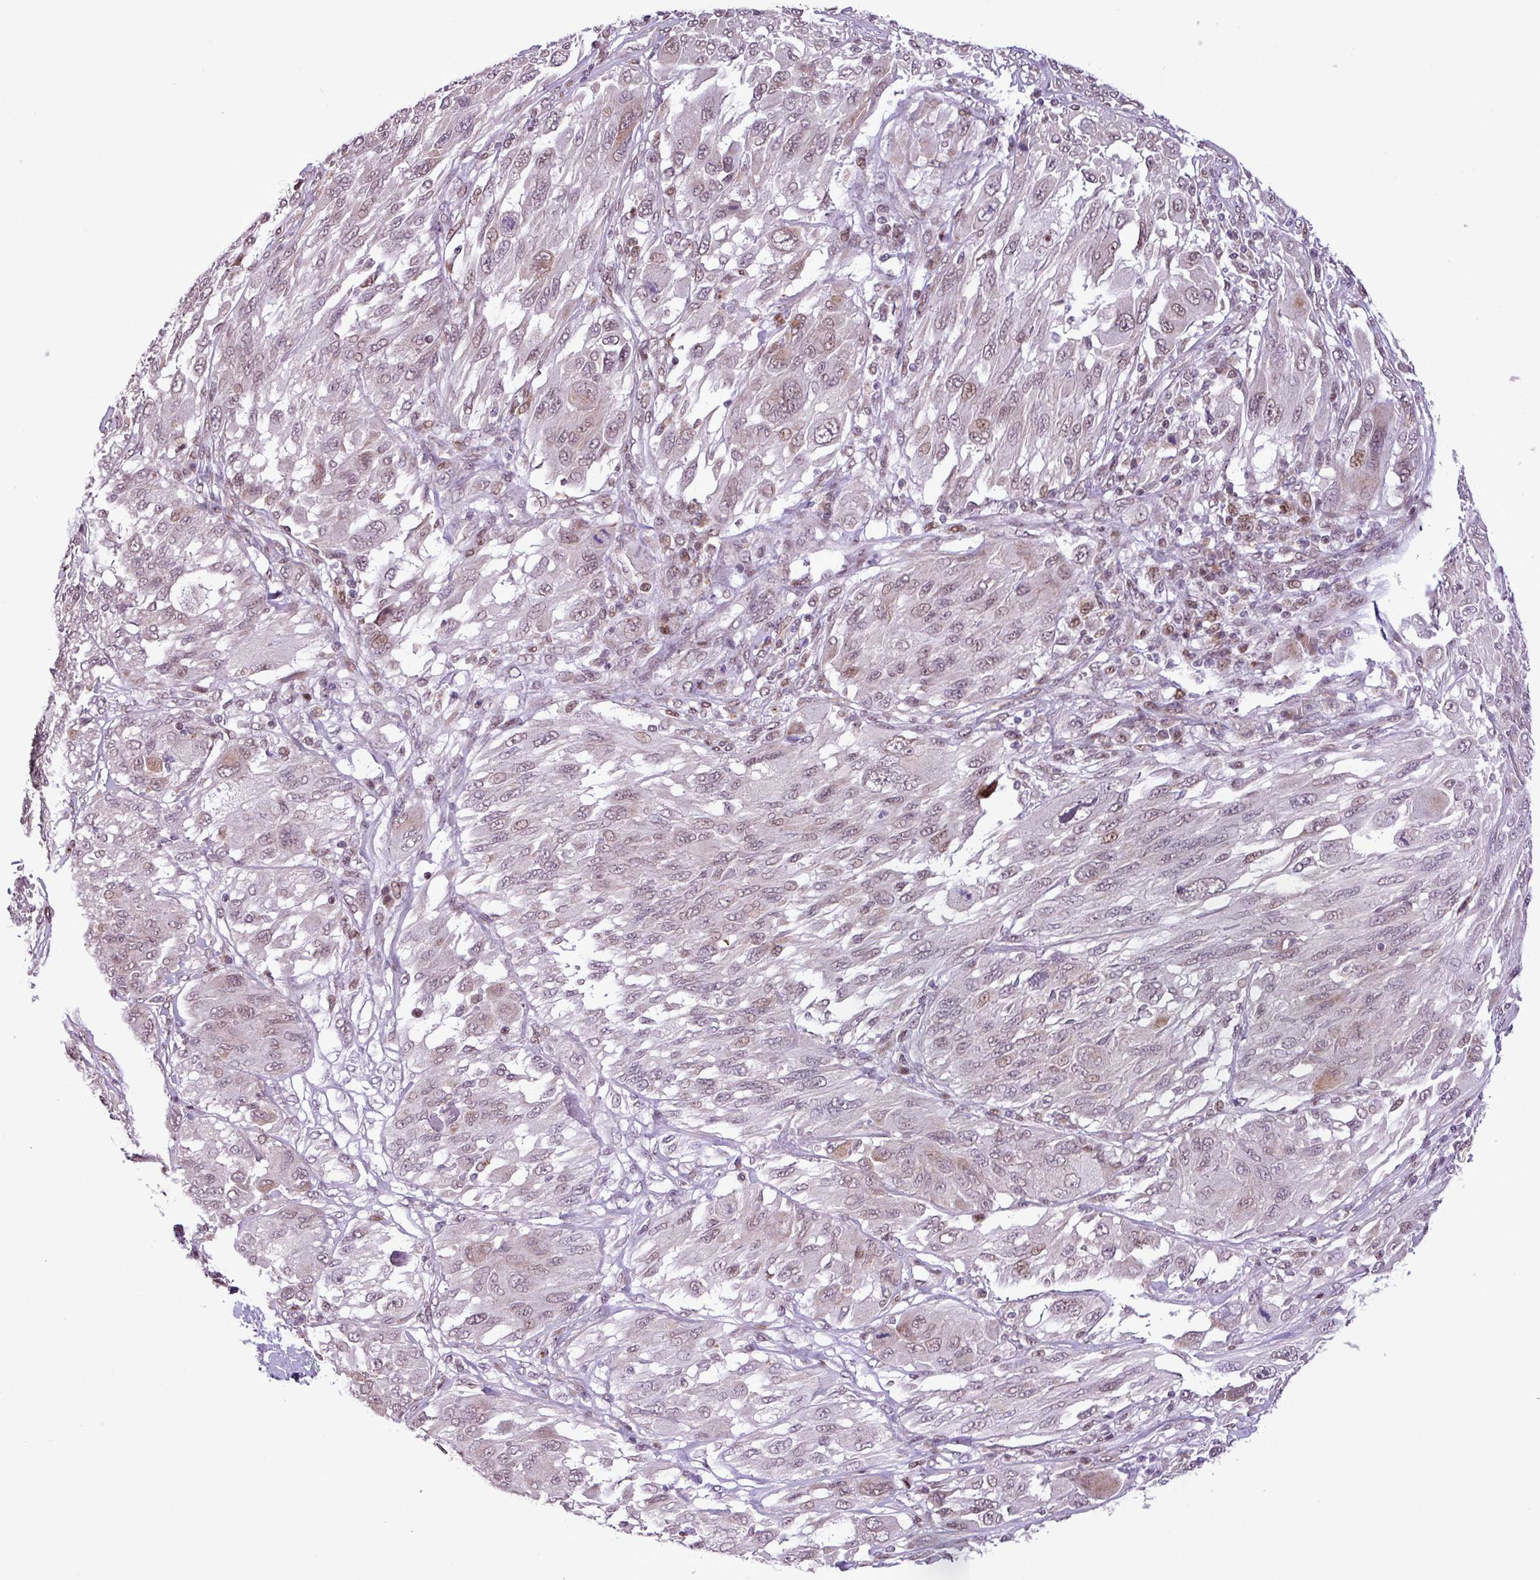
{"staining": {"intensity": "weak", "quantity": ">75%", "location": "nuclear"}, "tissue": "melanoma", "cell_type": "Tumor cells", "image_type": "cancer", "snomed": [{"axis": "morphology", "description": "Malignant melanoma, NOS"}, {"axis": "topography", "description": "Skin"}], "caption": "This micrograph exhibits immunohistochemistry (IHC) staining of human melanoma, with low weak nuclear staining in approximately >75% of tumor cells.", "gene": "ZNF354A", "patient": {"sex": "female", "age": 91}}